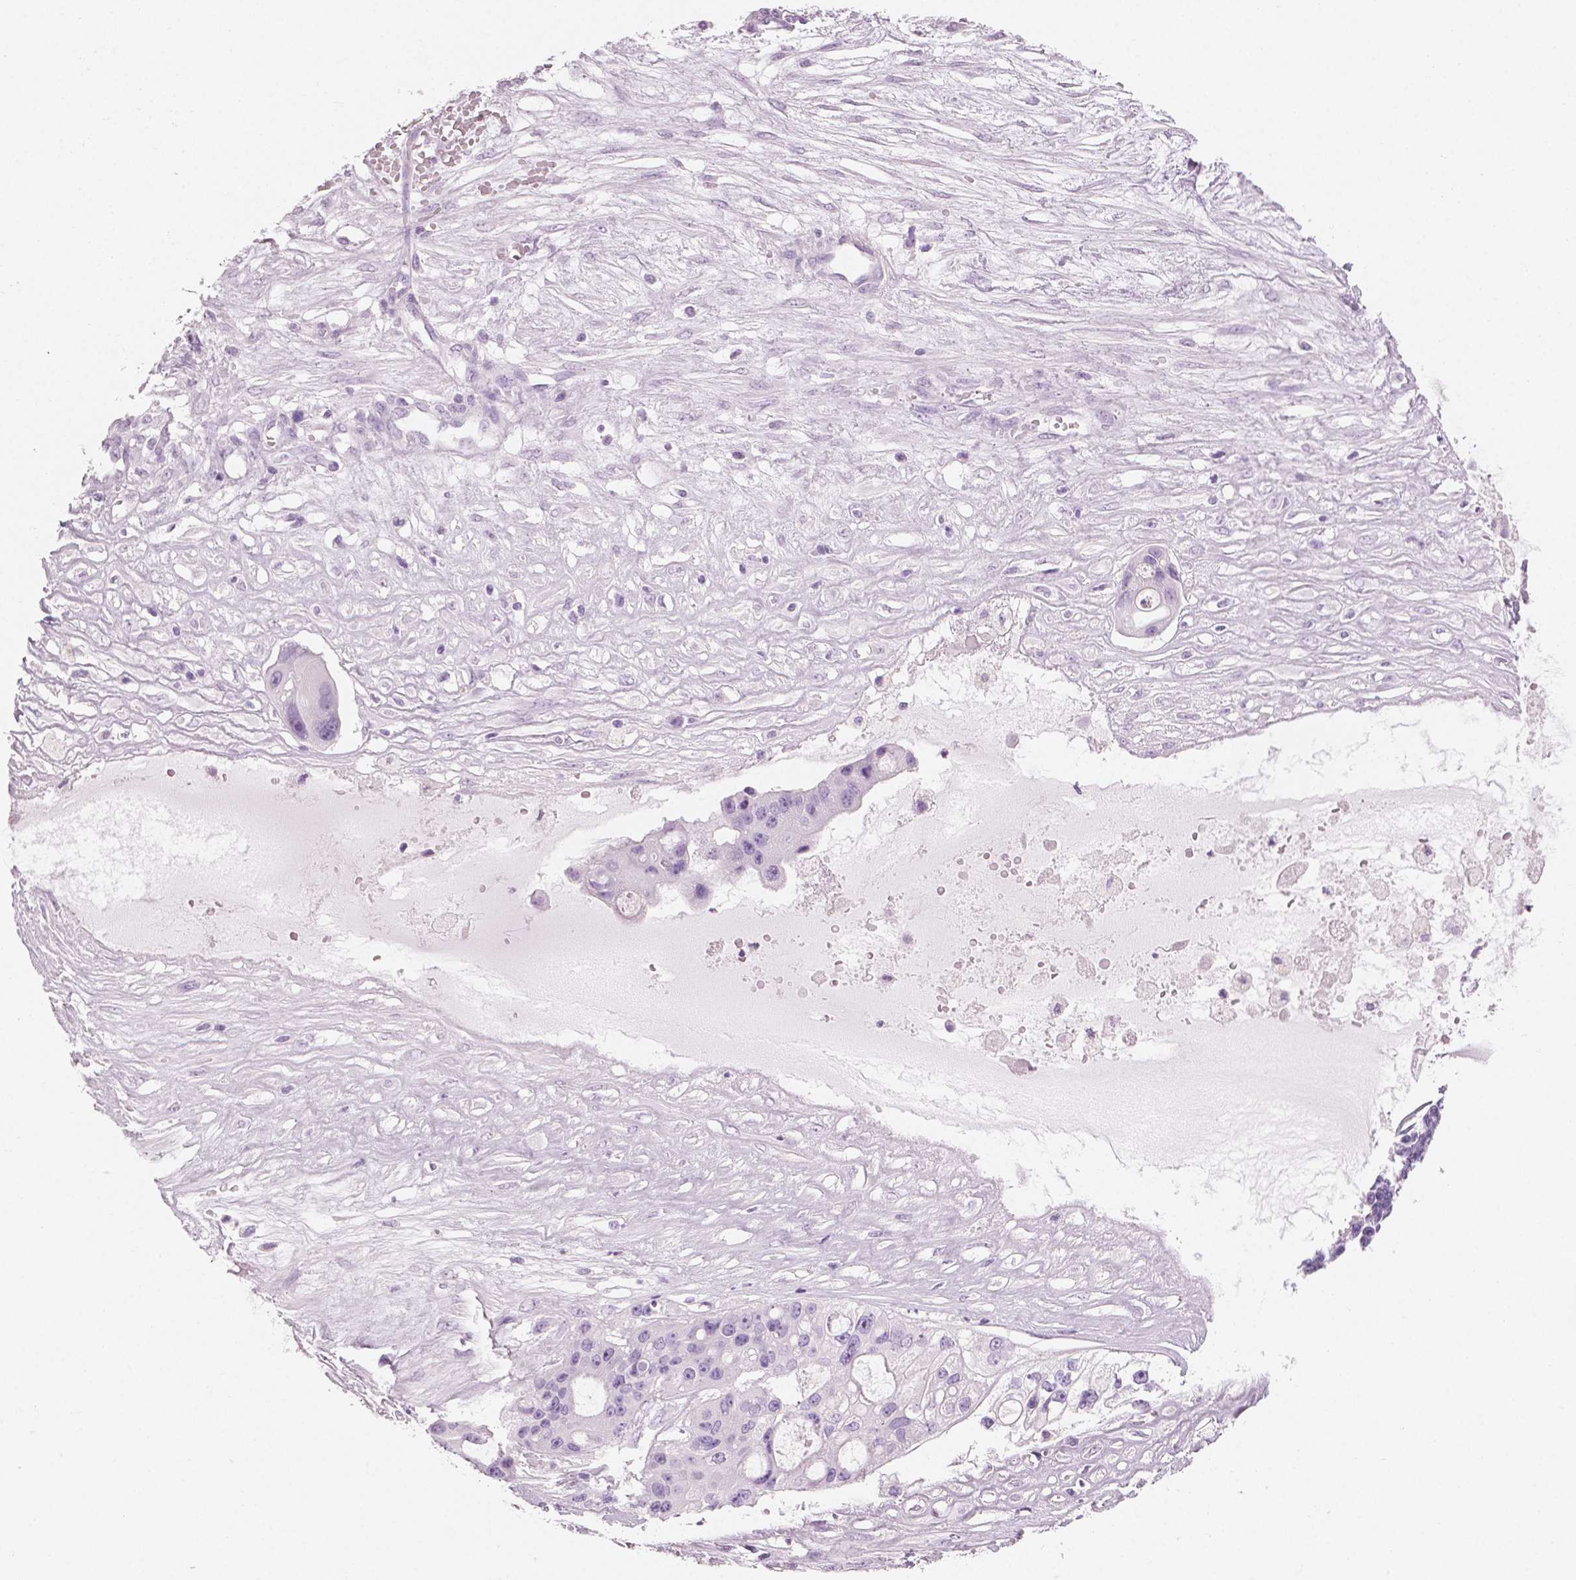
{"staining": {"intensity": "negative", "quantity": "none", "location": "none"}, "tissue": "ovarian cancer", "cell_type": "Tumor cells", "image_type": "cancer", "snomed": [{"axis": "morphology", "description": "Cystadenocarcinoma, serous, NOS"}, {"axis": "topography", "description": "Ovary"}], "caption": "IHC histopathology image of ovarian cancer stained for a protein (brown), which exhibits no expression in tumor cells.", "gene": "PLIN4", "patient": {"sex": "female", "age": 56}}